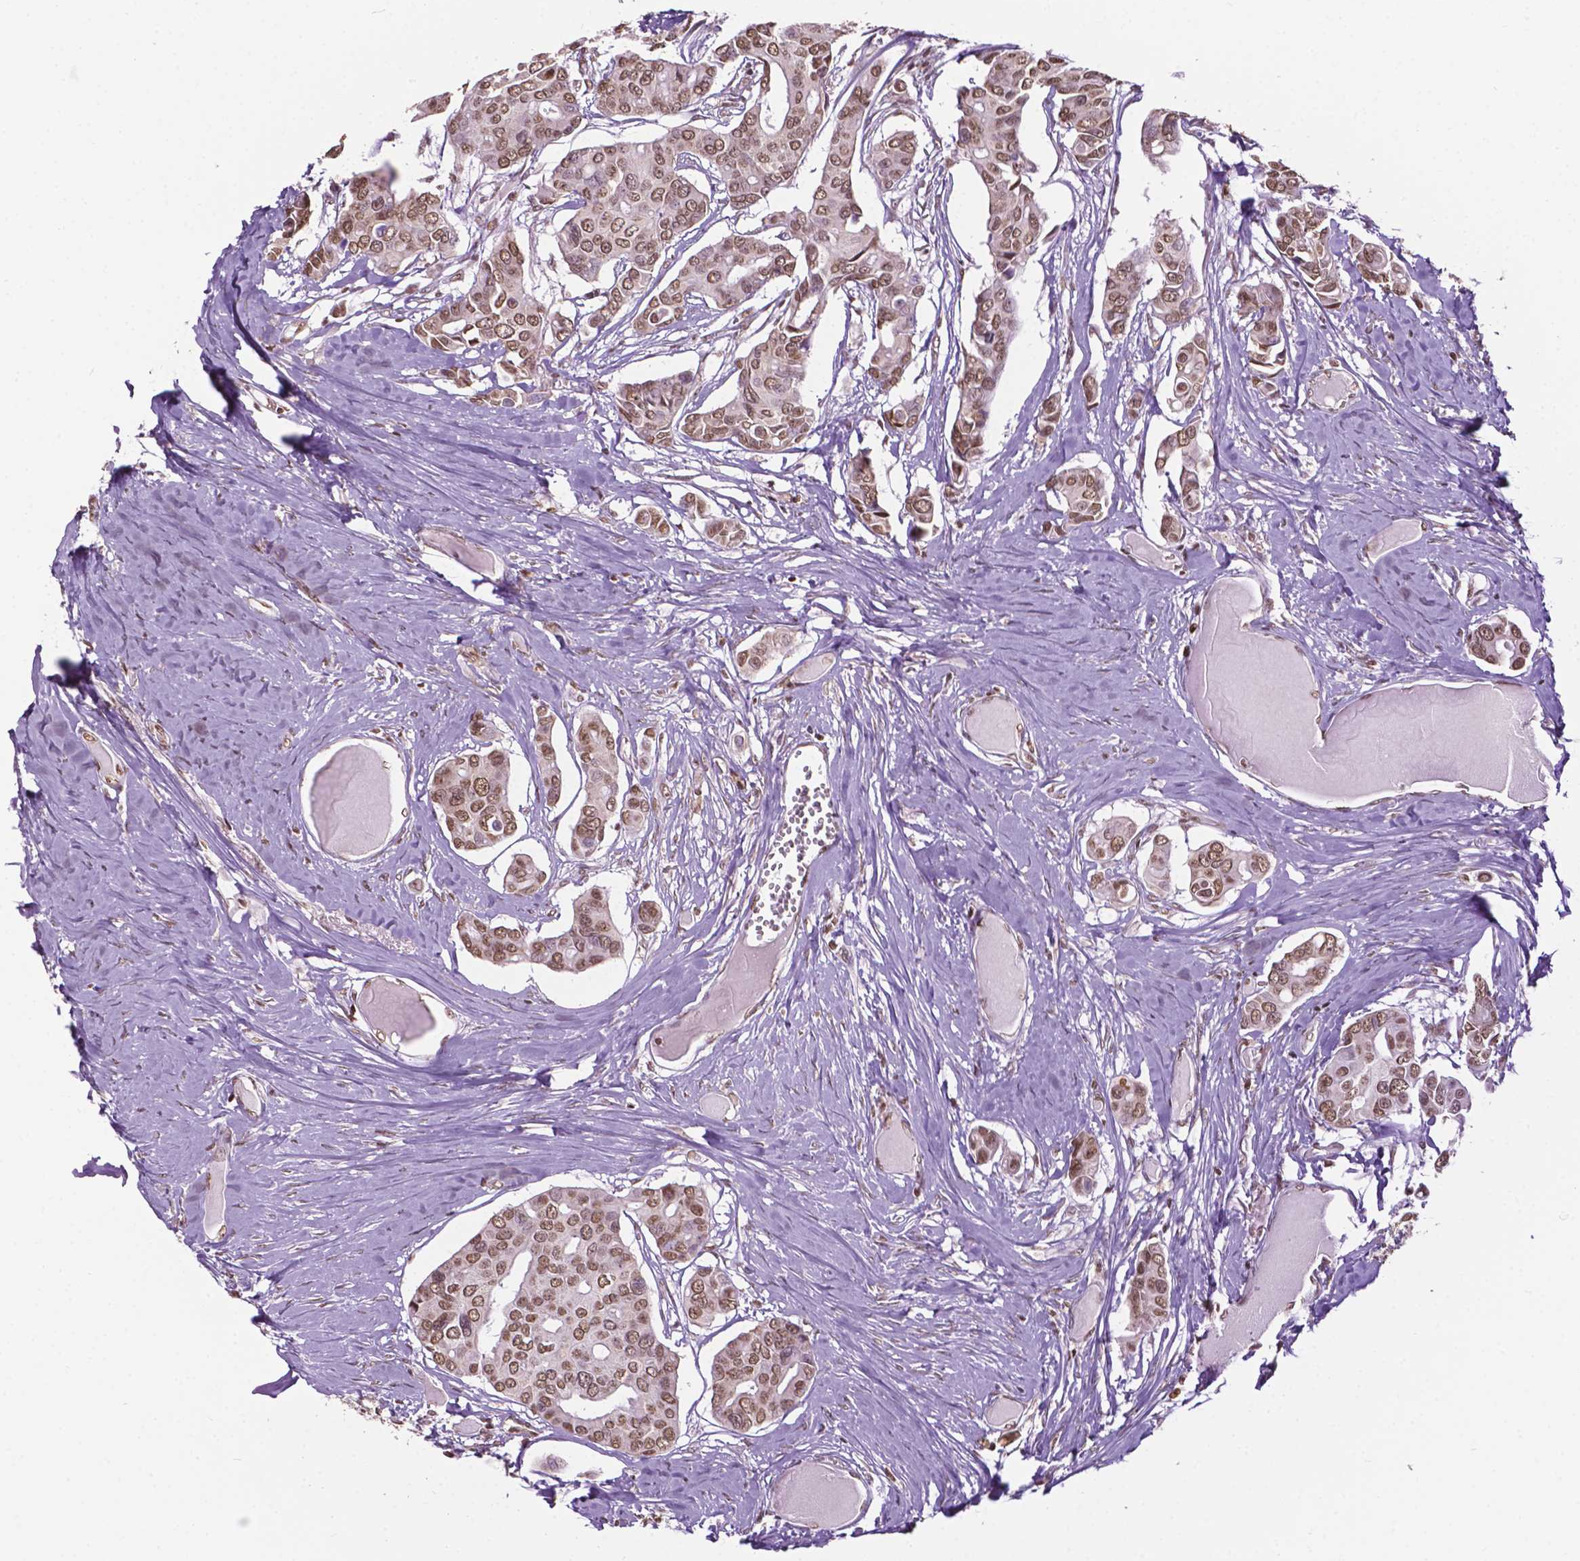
{"staining": {"intensity": "moderate", "quantity": ">75%", "location": "nuclear"}, "tissue": "breast cancer", "cell_type": "Tumor cells", "image_type": "cancer", "snomed": [{"axis": "morphology", "description": "Duct carcinoma"}, {"axis": "topography", "description": "Breast"}], "caption": "This histopathology image displays immunohistochemistry (IHC) staining of human breast cancer (invasive ductal carcinoma), with medium moderate nuclear expression in about >75% of tumor cells.", "gene": "COL23A1", "patient": {"sex": "female", "age": 54}}